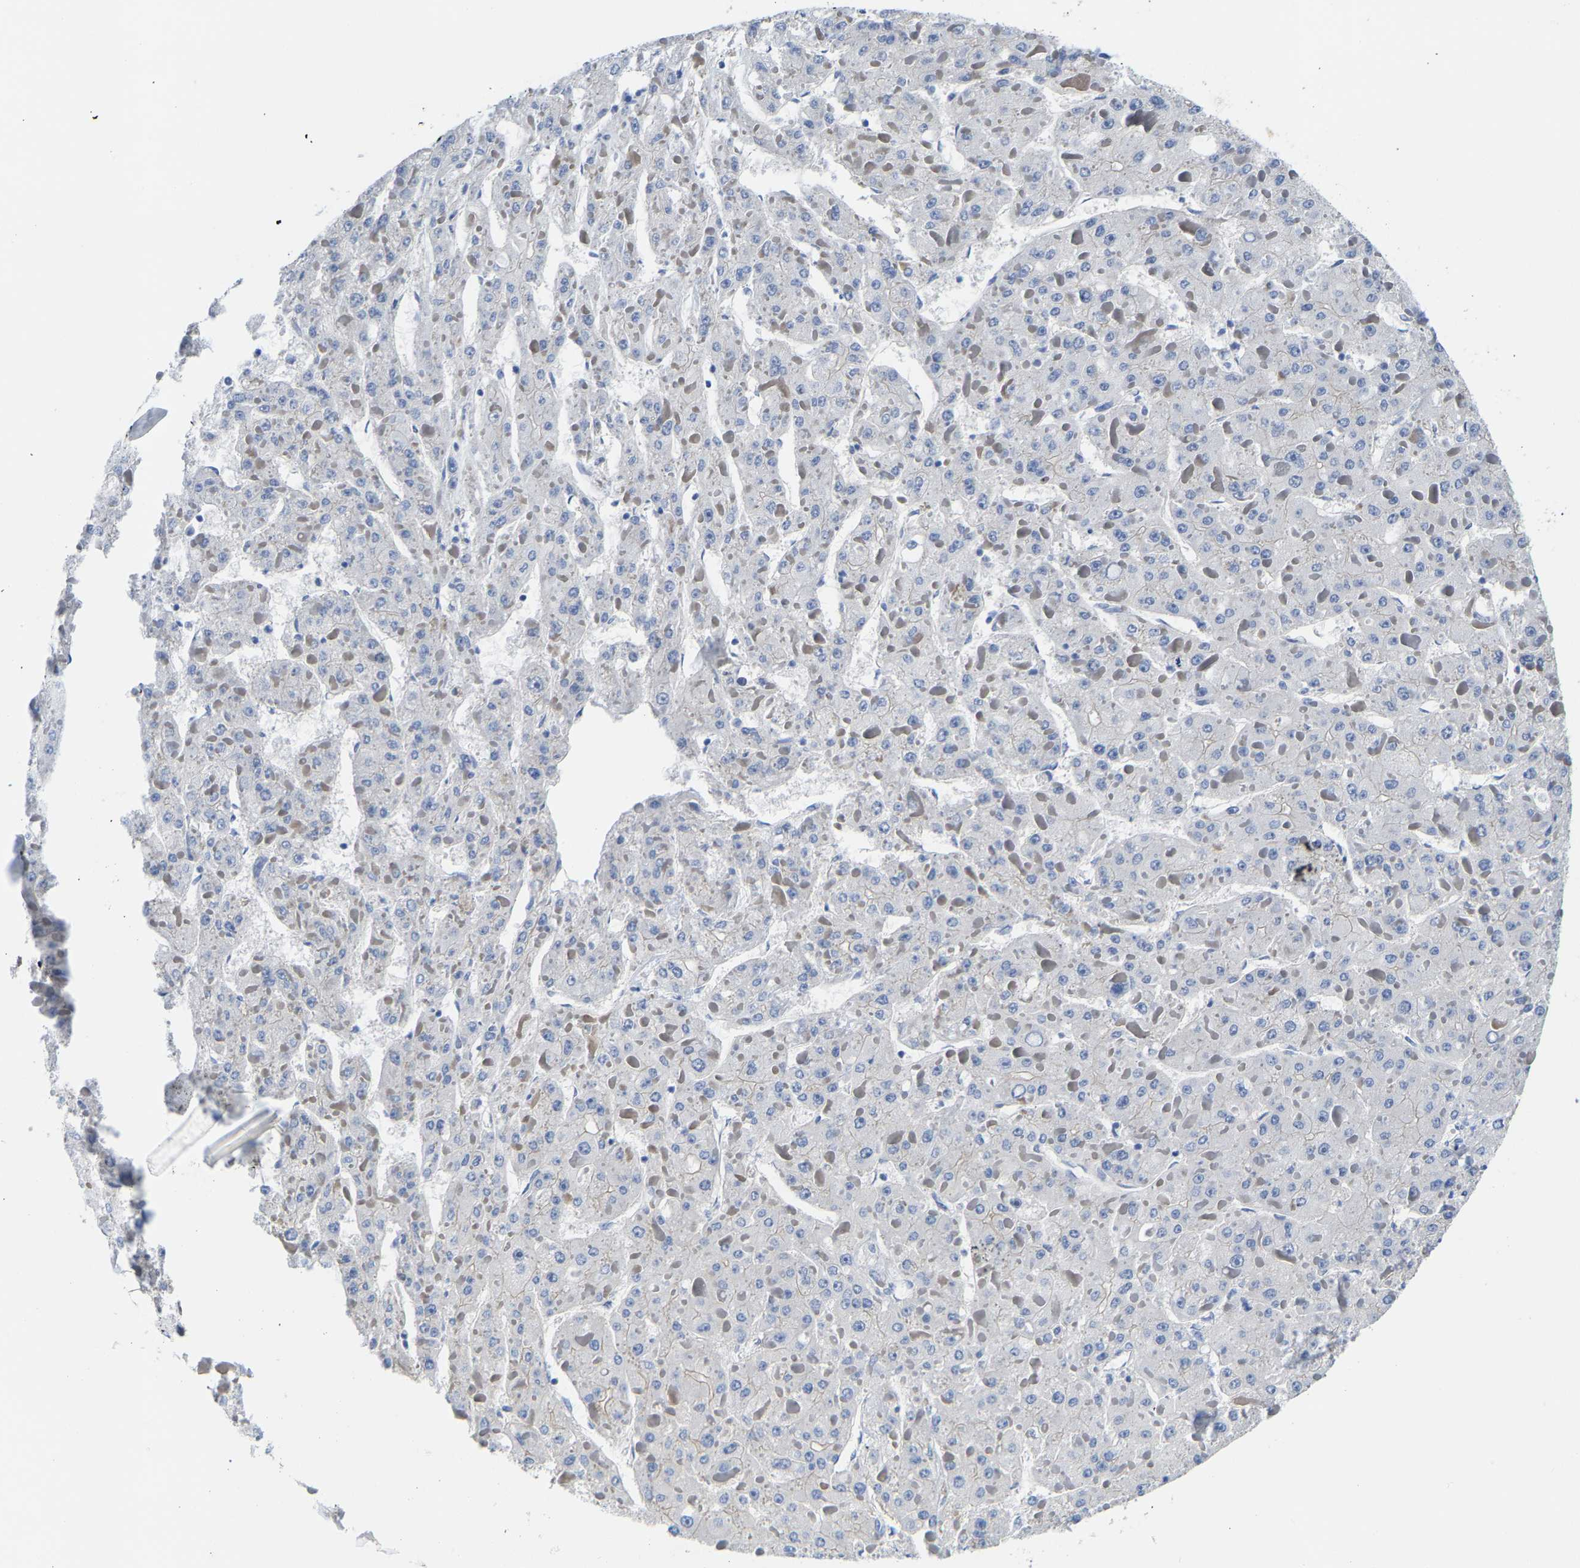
{"staining": {"intensity": "negative", "quantity": "none", "location": "none"}, "tissue": "liver cancer", "cell_type": "Tumor cells", "image_type": "cancer", "snomed": [{"axis": "morphology", "description": "Carcinoma, Hepatocellular, NOS"}, {"axis": "topography", "description": "Liver"}], "caption": "The immunohistochemistry photomicrograph has no significant staining in tumor cells of hepatocellular carcinoma (liver) tissue.", "gene": "DSCAM", "patient": {"sex": "female", "age": 73}}